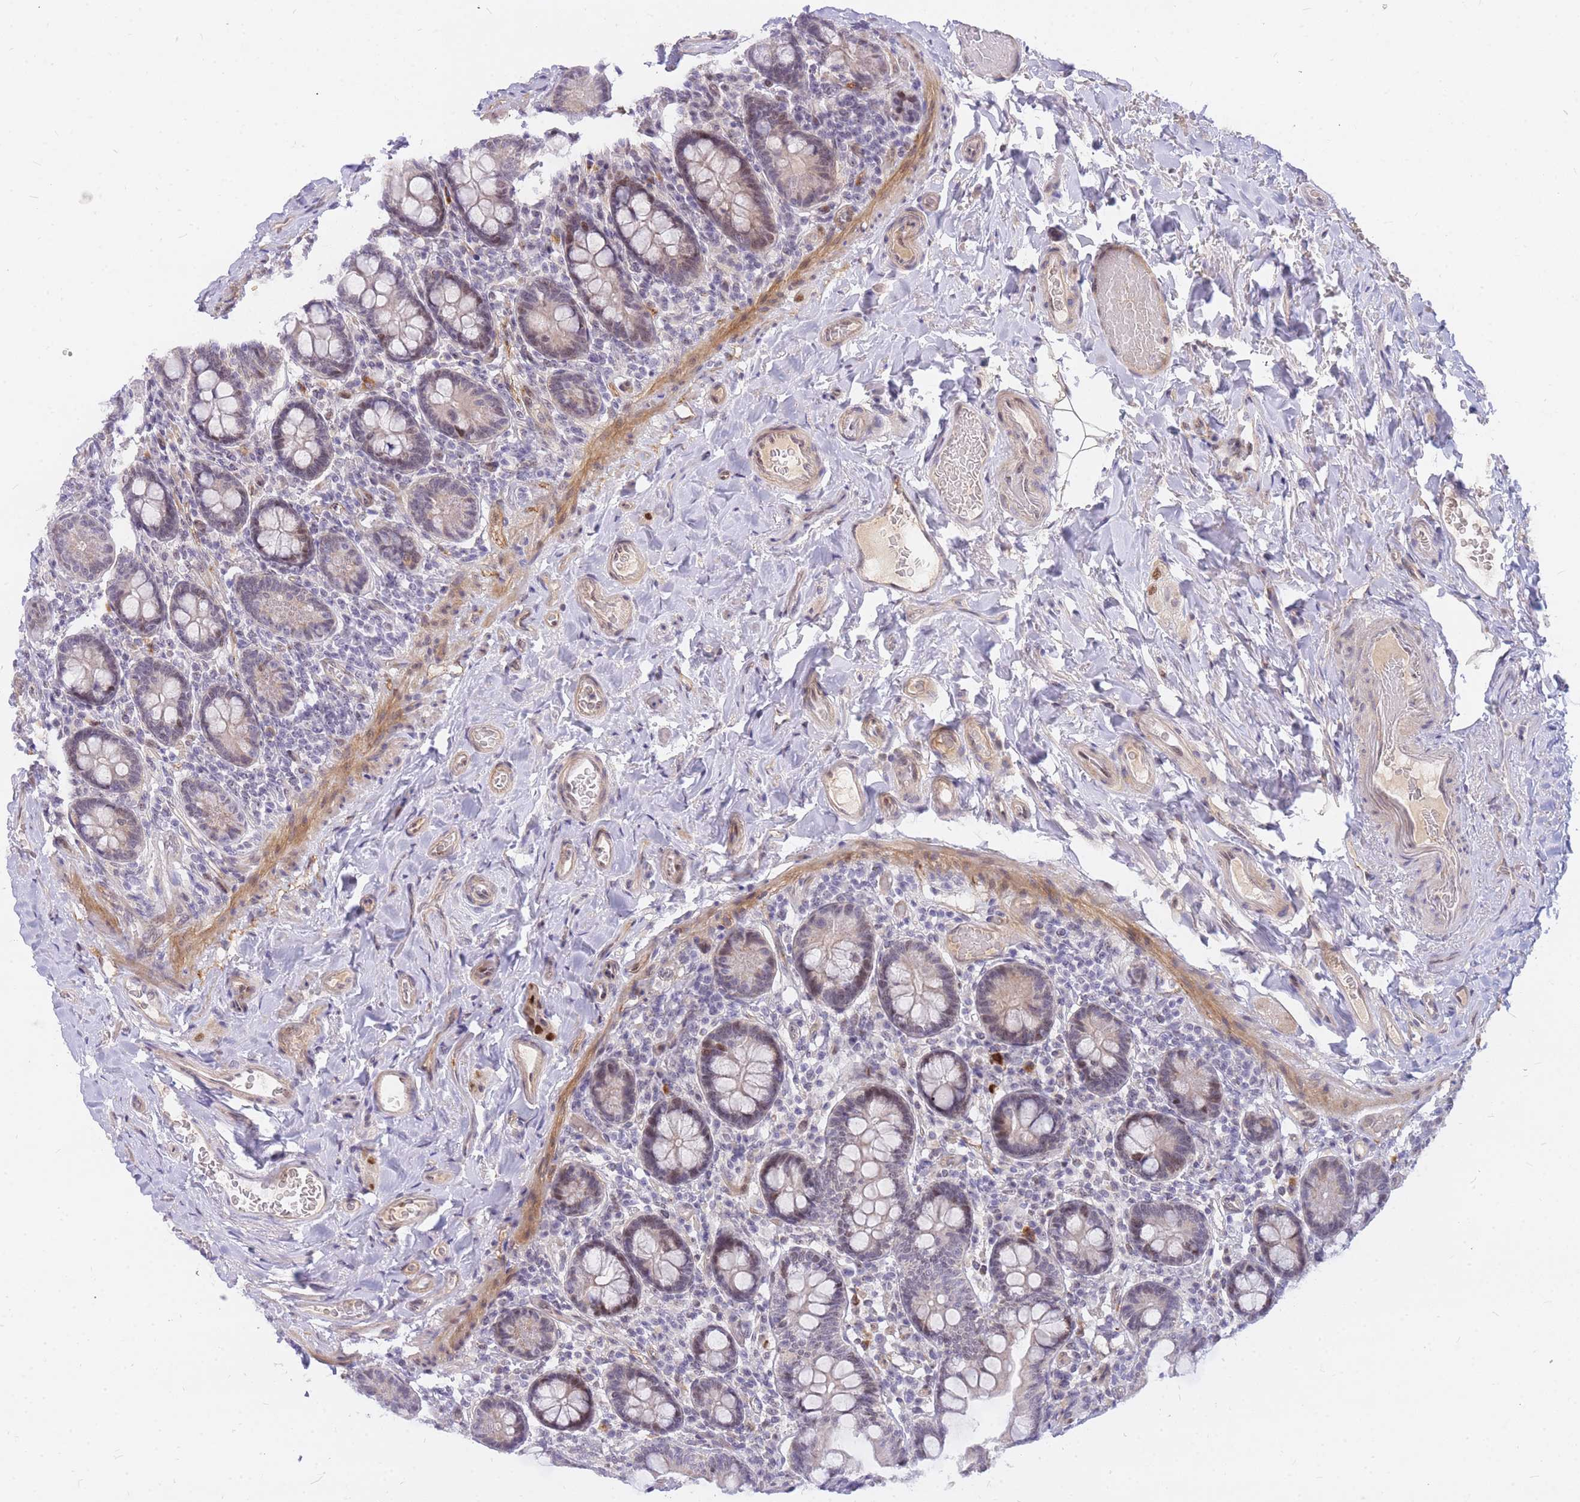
{"staining": {"intensity": "moderate", "quantity": "25%-75%", "location": "nuclear"}, "tissue": "small intestine", "cell_type": "Glandular cells", "image_type": "normal", "snomed": [{"axis": "morphology", "description": "Normal tissue, NOS"}, {"axis": "topography", "description": "Small intestine"}], "caption": "A micrograph of small intestine stained for a protein shows moderate nuclear brown staining in glandular cells. (DAB IHC with brightfield microscopy, high magnification).", "gene": "TLE2", "patient": {"sex": "female", "age": 64}}